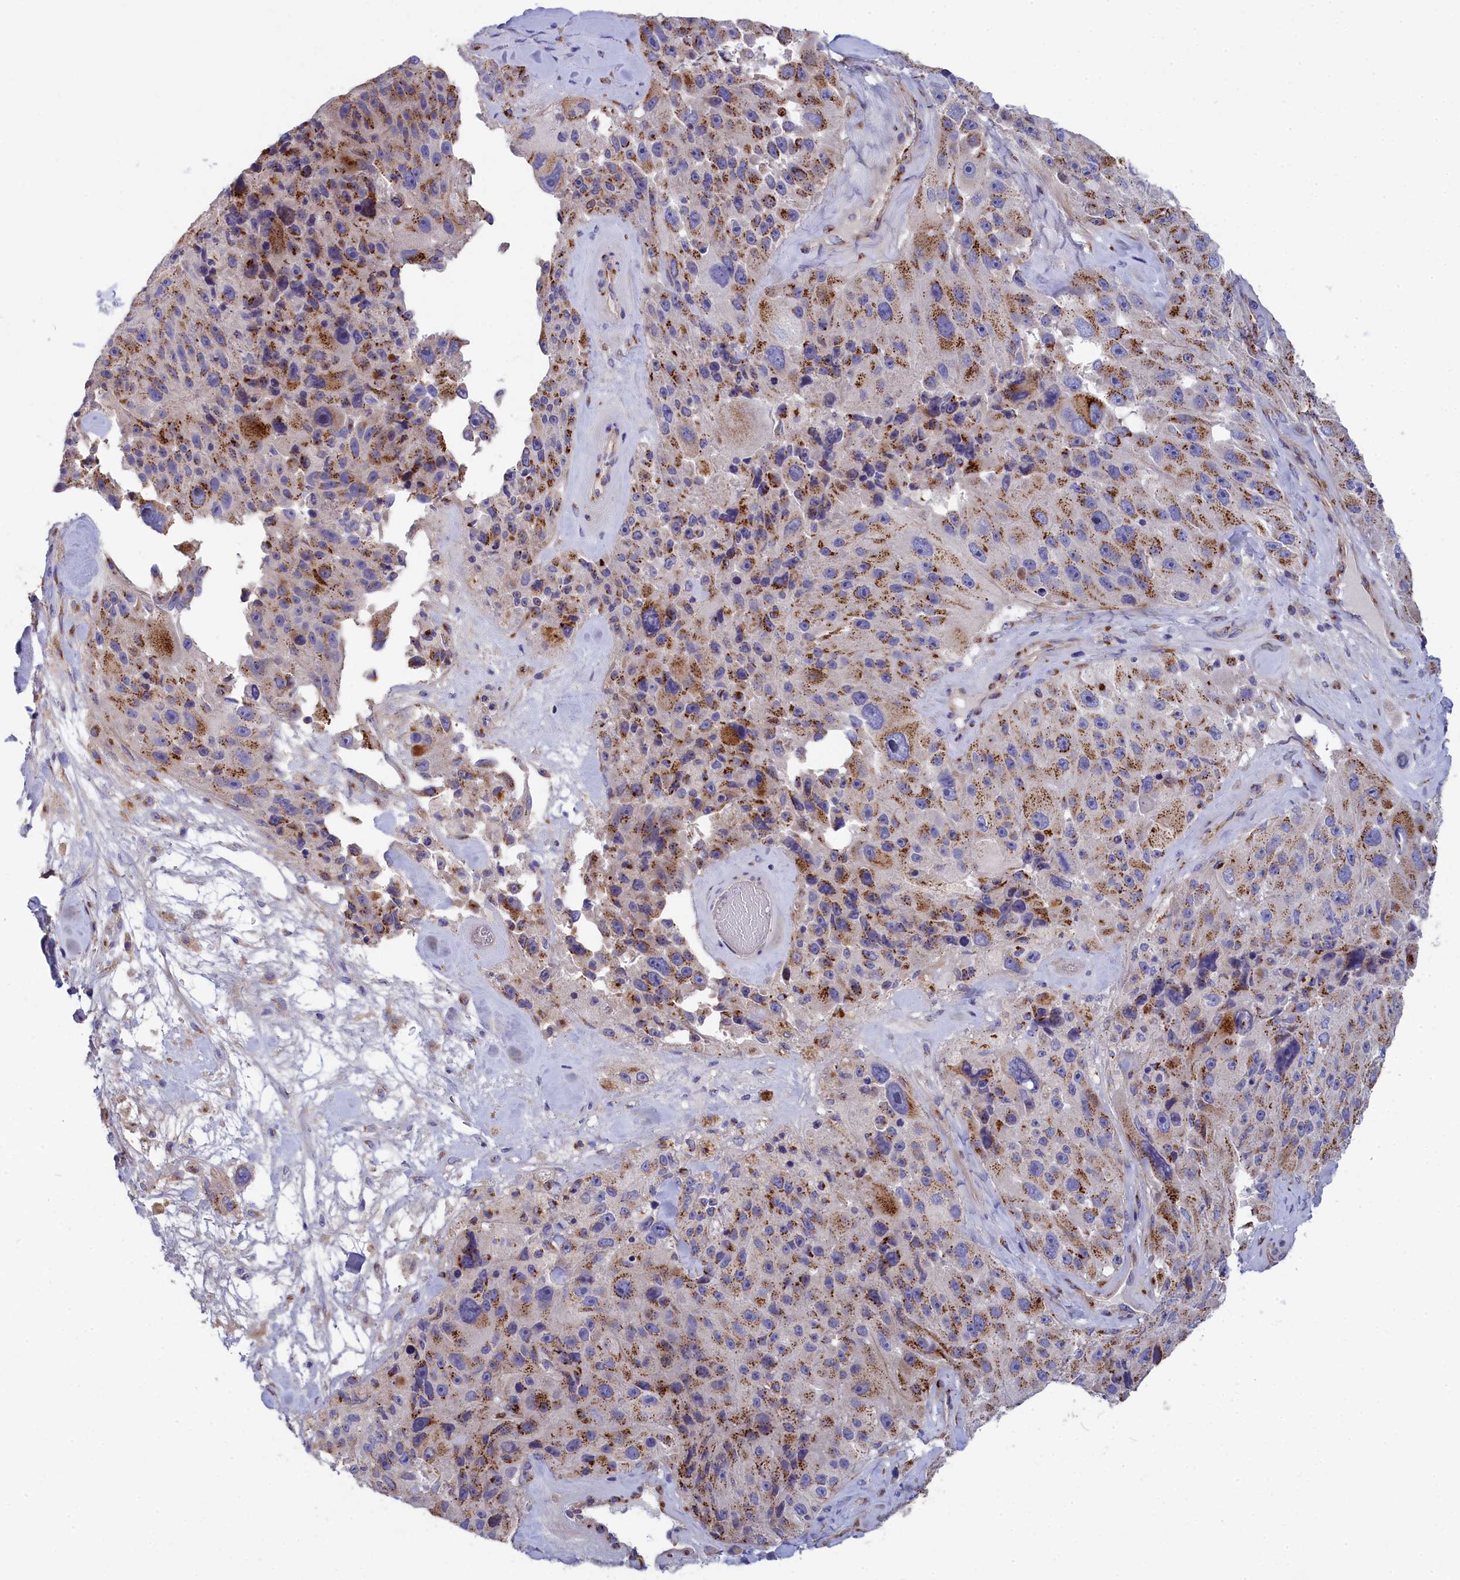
{"staining": {"intensity": "moderate", "quantity": "25%-75%", "location": "cytoplasmic/membranous"}, "tissue": "melanoma", "cell_type": "Tumor cells", "image_type": "cancer", "snomed": [{"axis": "morphology", "description": "Malignant melanoma, Metastatic site"}, {"axis": "topography", "description": "Lymph node"}], "caption": "This is a micrograph of immunohistochemistry staining of melanoma, which shows moderate expression in the cytoplasmic/membranous of tumor cells.", "gene": "TUBGCP4", "patient": {"sex": "male", "age": 62}}